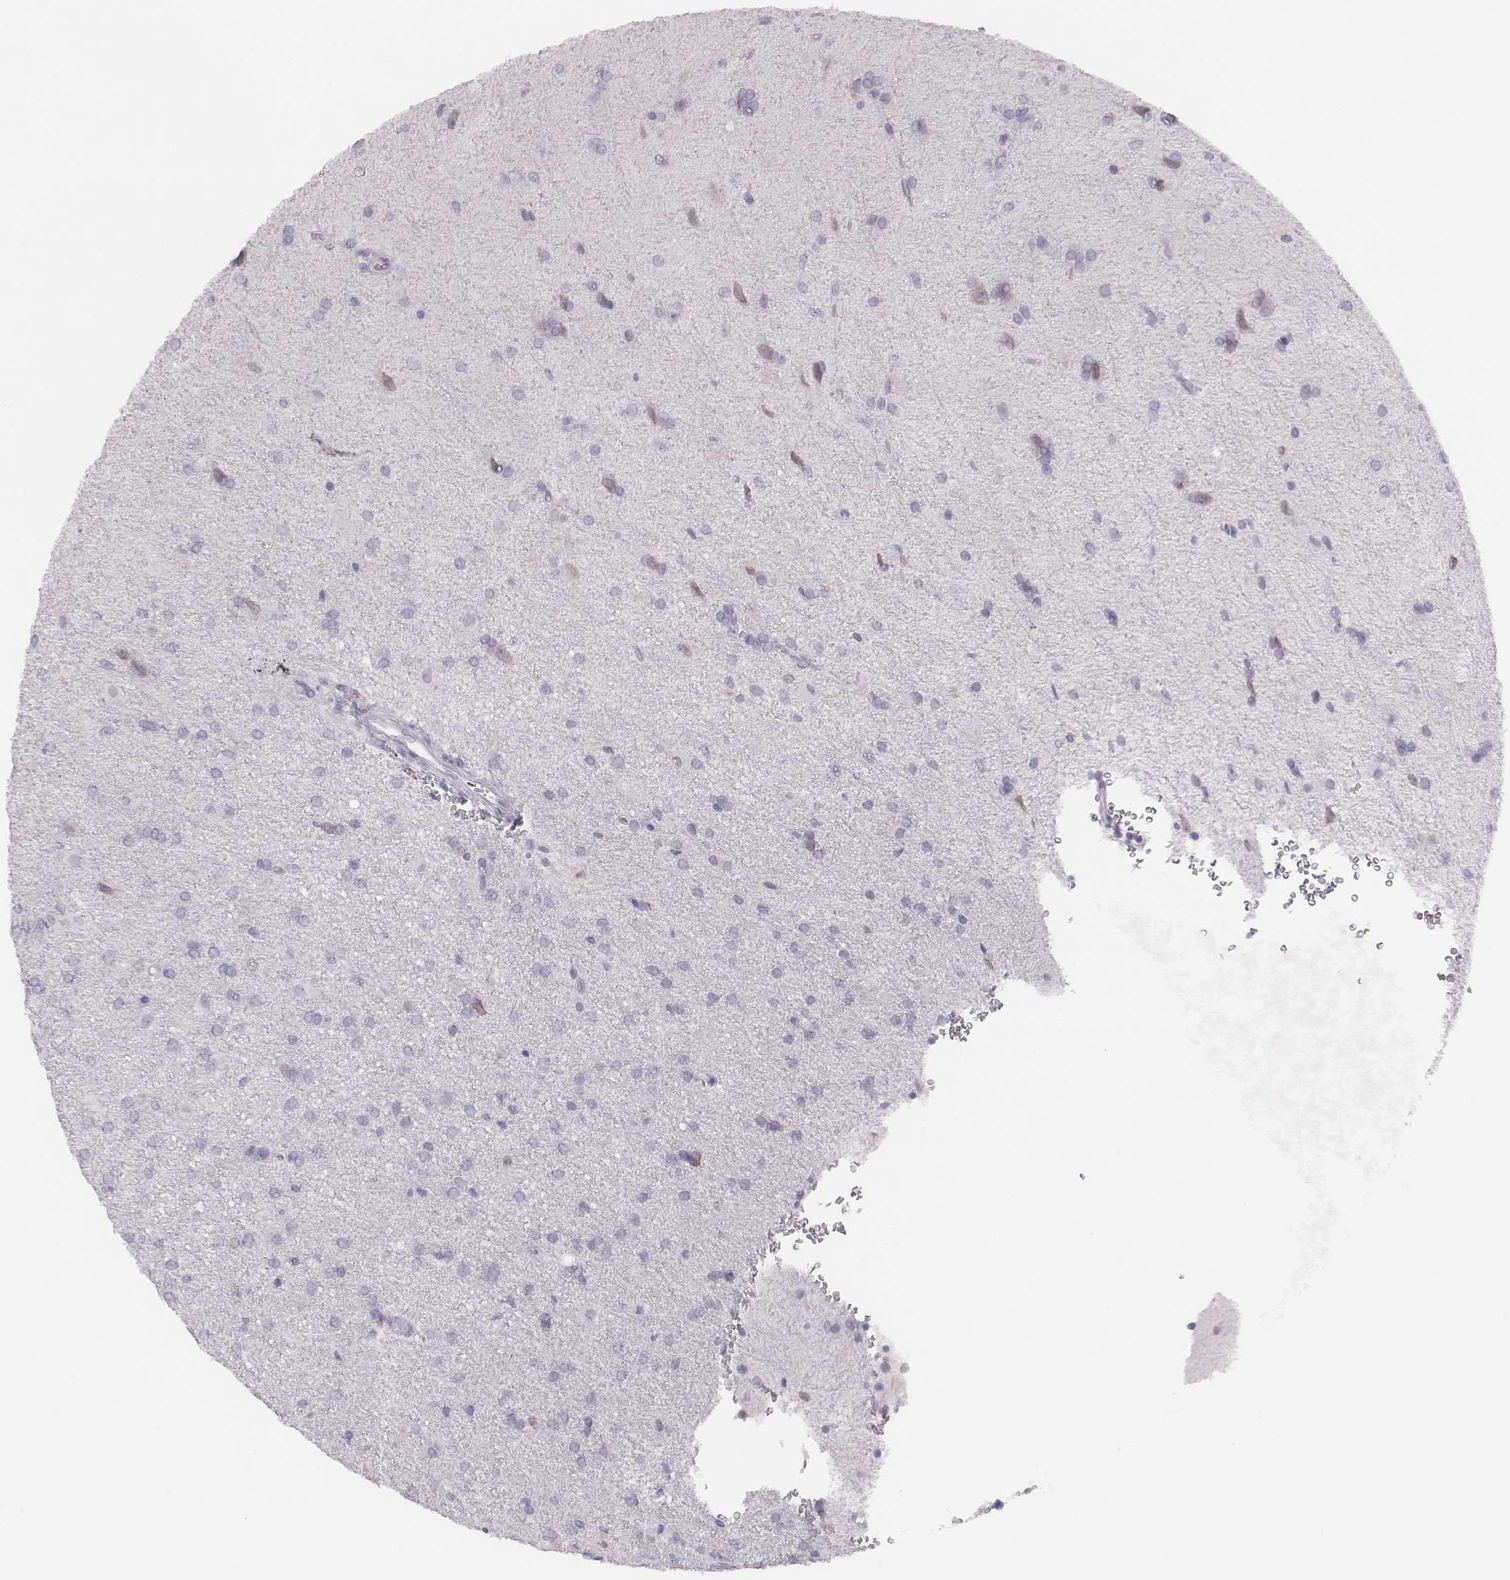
{"staining": {"intensity": "negative", "quantity": "none", "location": "none"}, "tissue": "glioma", "cell_type": "Tumor cells", "image_type": "cancer", "snomed": [{"axis": "morphology", "description": "Glioma, malignant, Low grade"}, {"axis": "topography", "description": "Brain"}], "caption": "An image of human glioma is negative for staining in tumor cells.", "gene": "H1-6", "patient": {"sex": "male", "age": 58}}